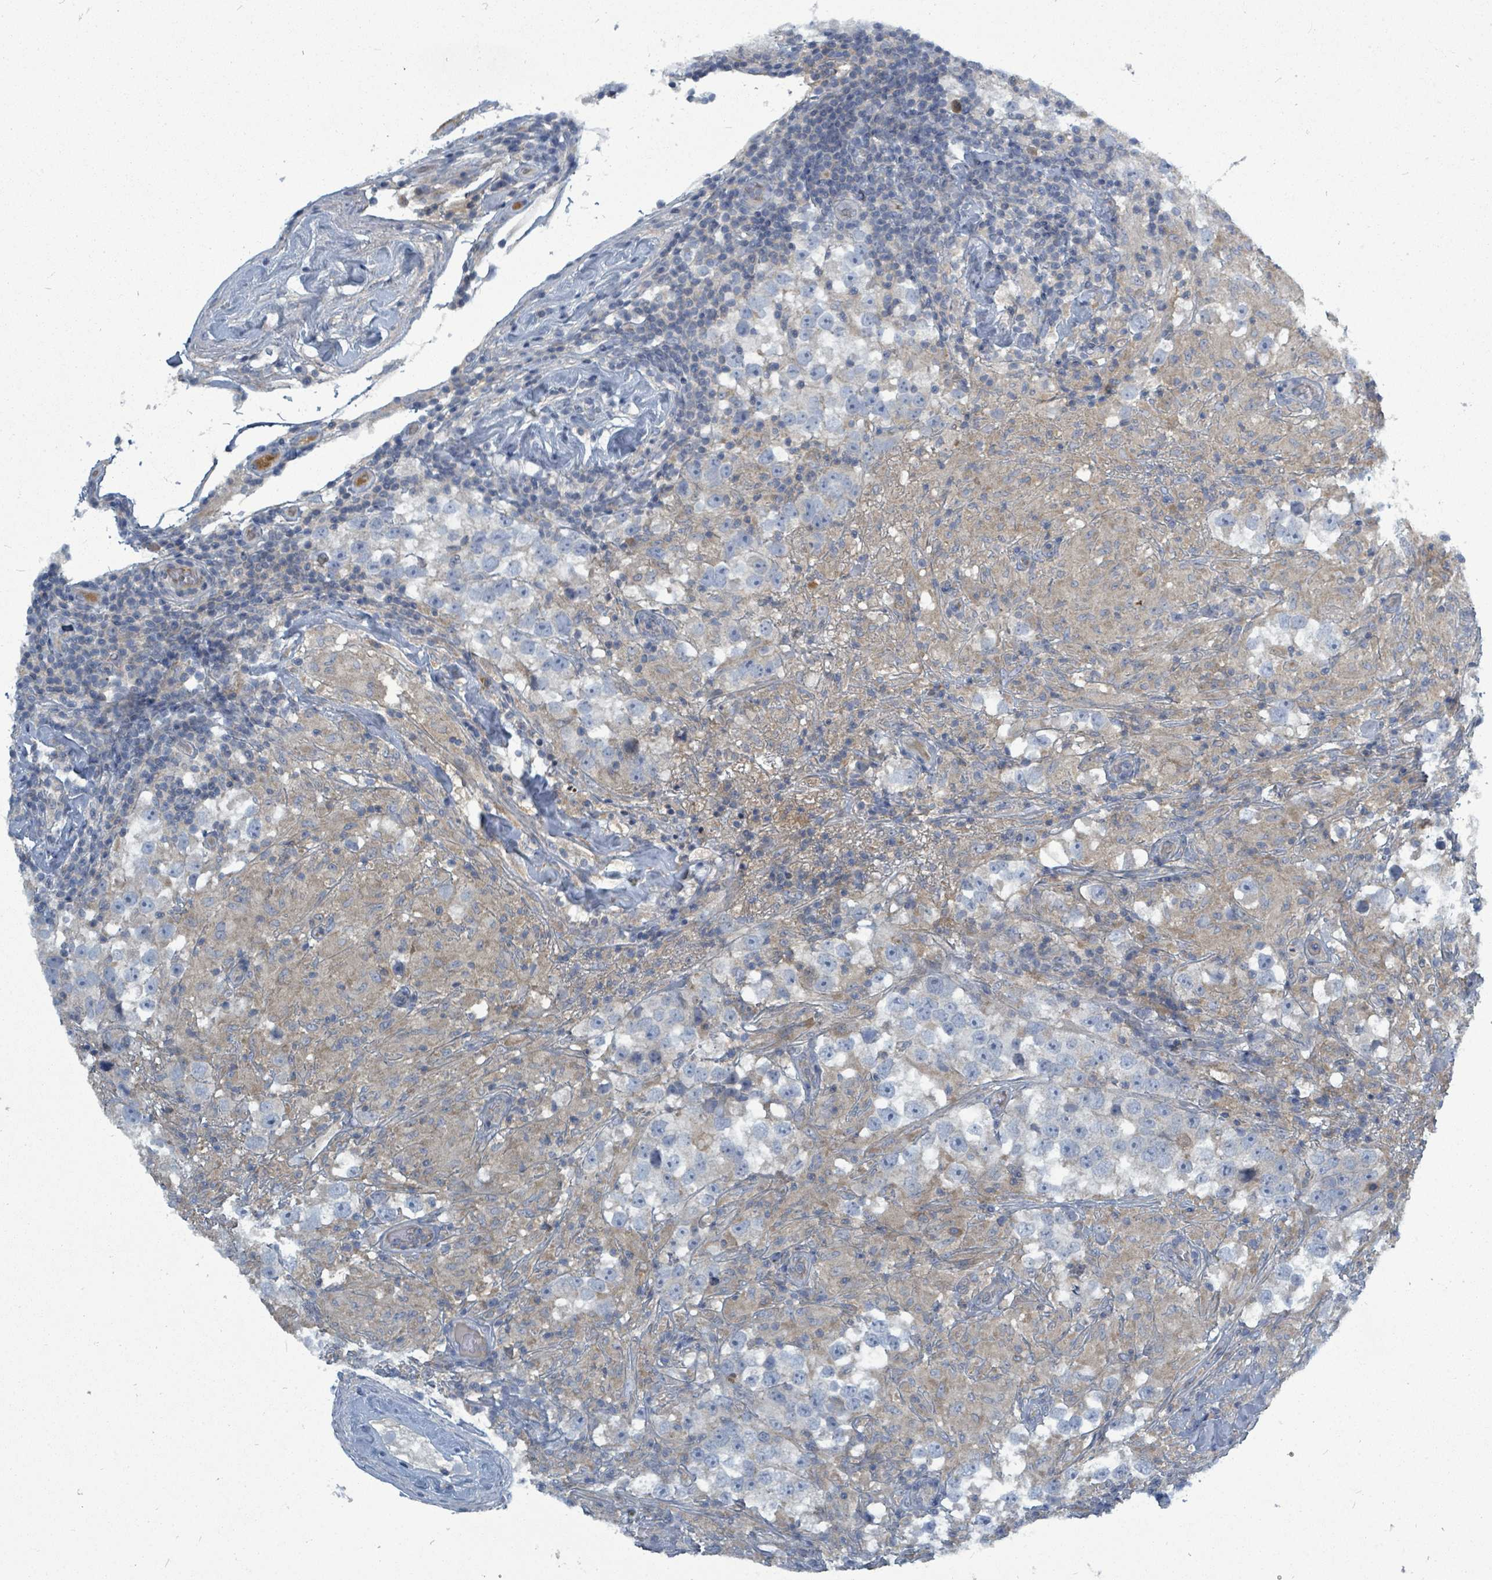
{"staining": {"intensity": "negative", "quantity": "none", "location": "none"}, "tissue": "testis cancer", "cell_type": "Tumor cells", "image_type": "cancer", "snomed": [{"axis": "morphology", "description": "Seminoma, NOS"}, {"axis": "topography", "description": "Testis"}], "caption": "An immunohistochemistry (IHC) photomicrograph of testis cancer (seminoma) is shown. There is no staining in tumor cells of testis cancer (seminoma).", "gene": "SLC25A23", "patient": {"sex": "male", "age": 46}}